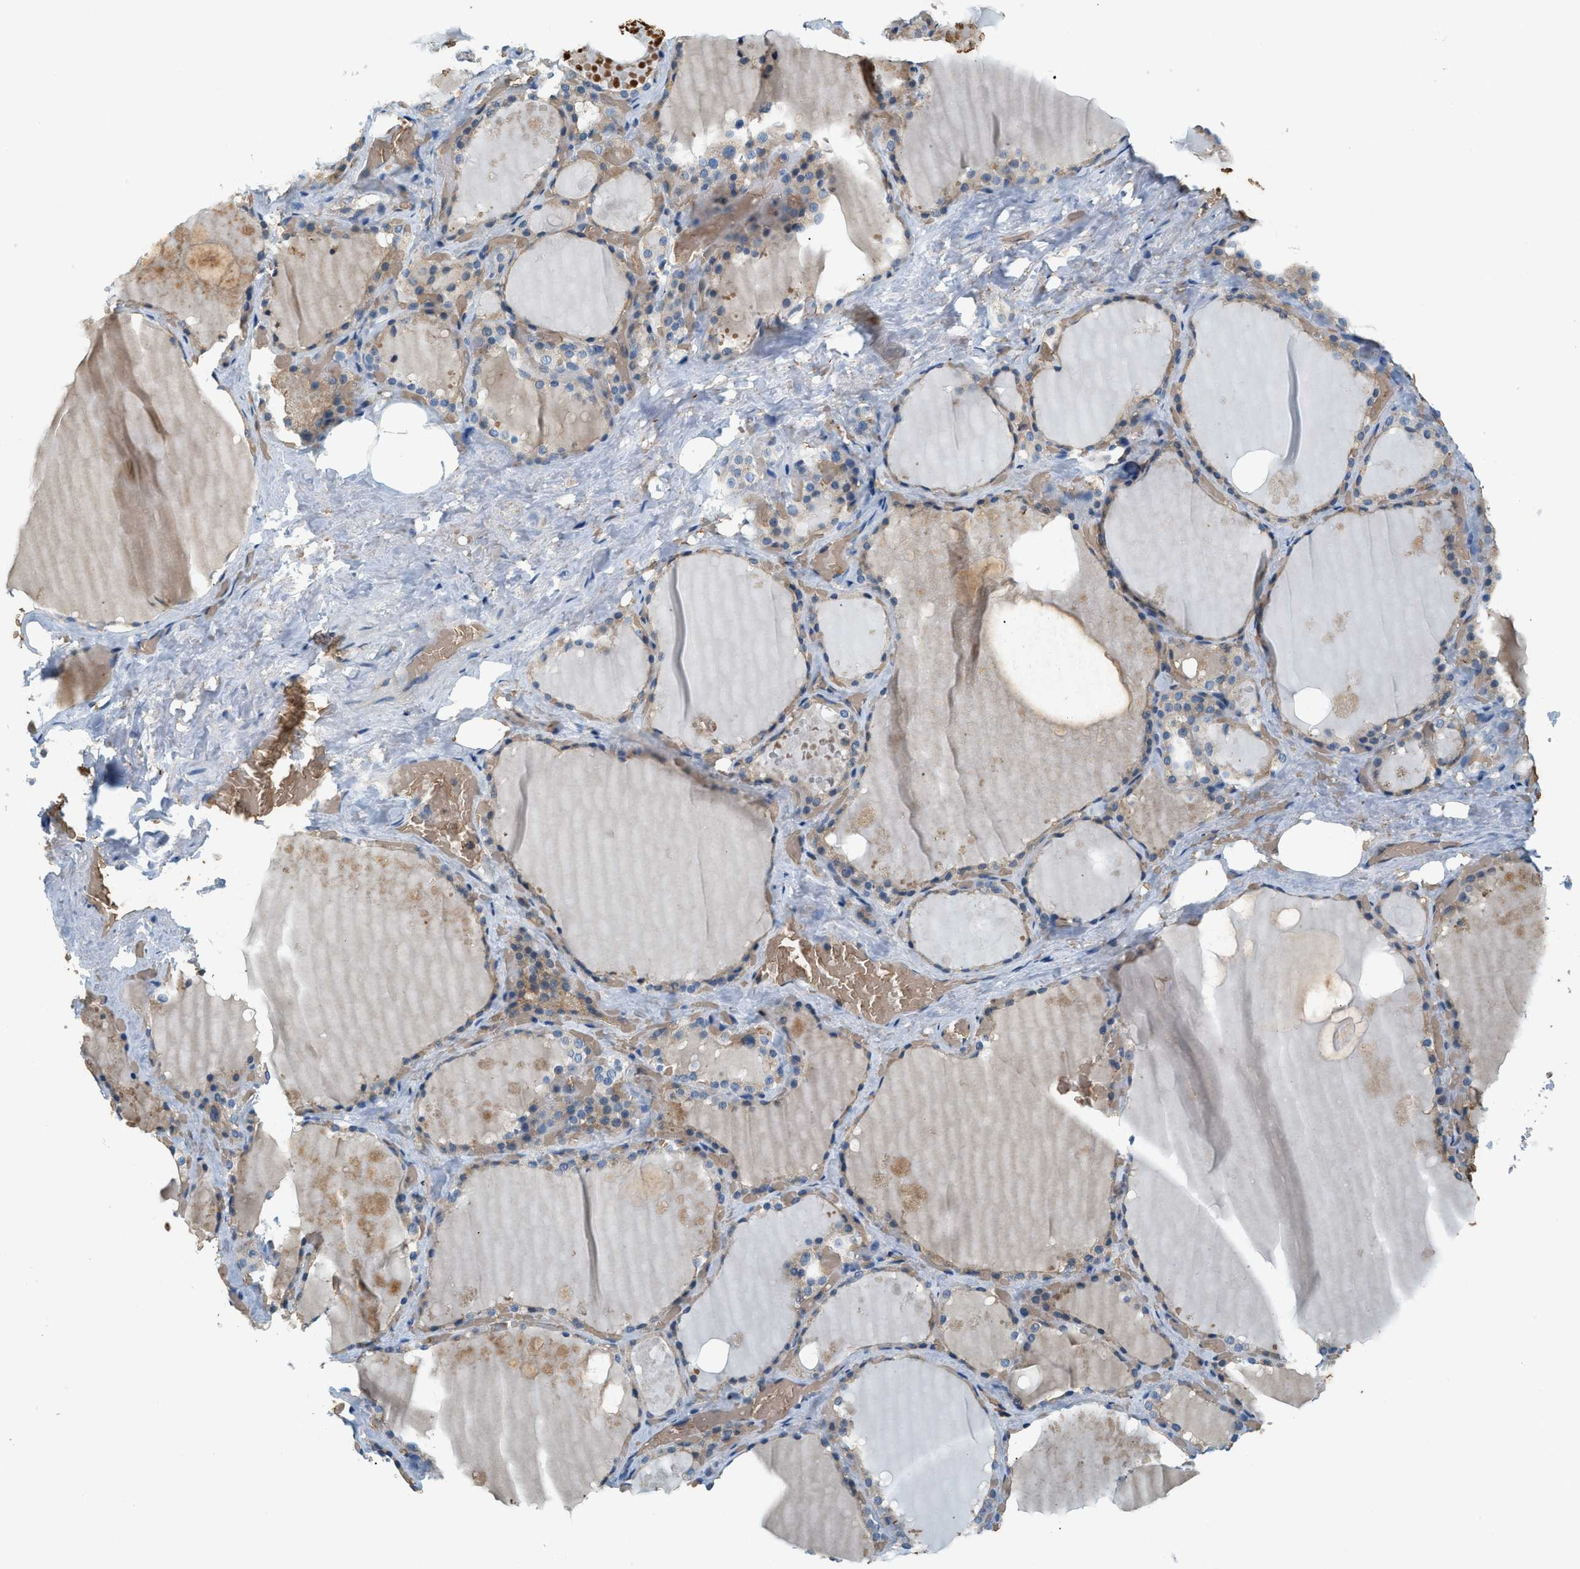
{"staining": {"intensity": "weak", "quantity": "25%-75%", "location": "cytoplasmic/membranous"}, "tissue": "thyroid gland", "cell_type": "Glandular cells", "image_type": "normal", "snomed": [{"axis": "morphology", "description": "Normal tissue, NOS"}, {"axis": "topography", "description": "Thyroid gland"}], "caption": "Benign thyroid gland was stained to show a protein in brown. There is low levels of weak cytoplasmic/membranous expression in about 25%-75% of glandular cells.", "gene": "CYTH2", "patient": {"sex": "male", "age": 61}}